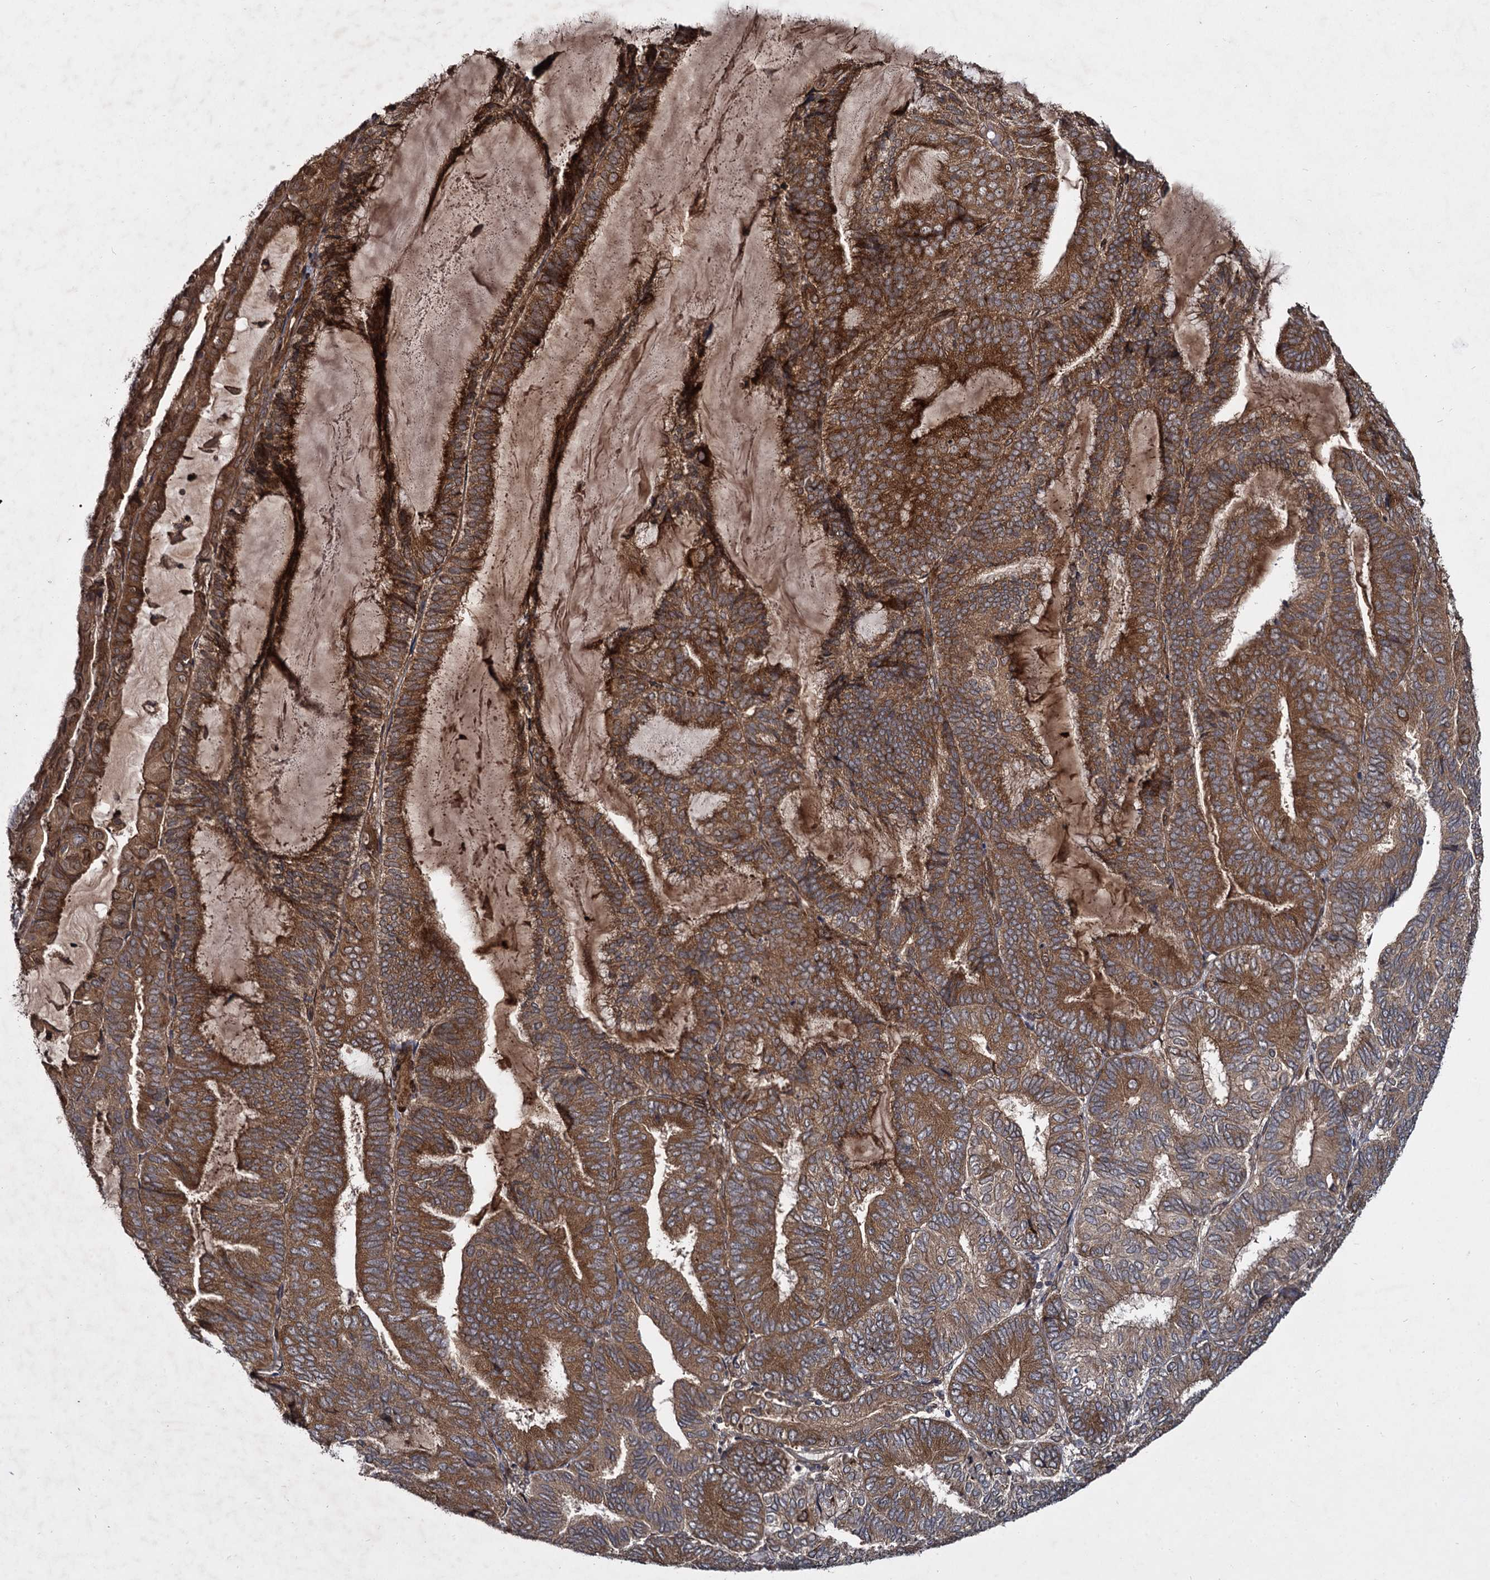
{"staining": {"intensity": "strong", "quantity": ">75%", "location": "cytoplasmic/membranous"}, "tissue": "endometrial cancer", "cell_type": "Tumor cells", "image_type": "cancer", "snomed": [{"axis": "morphology", "description": "Adenocarcinoma, NOS"}, {"axis": "topography", "description": "Endometrium"}], "caption": "A micrograph showing strong cytoplasmic/membranous staining in approximately >75% of tumor cells in adenocarcinoma (endometrial), as visualized by brown immunohistochemical staining.", "gene": "DCP1B", "patient": {"sex": "female", "age": 81}}